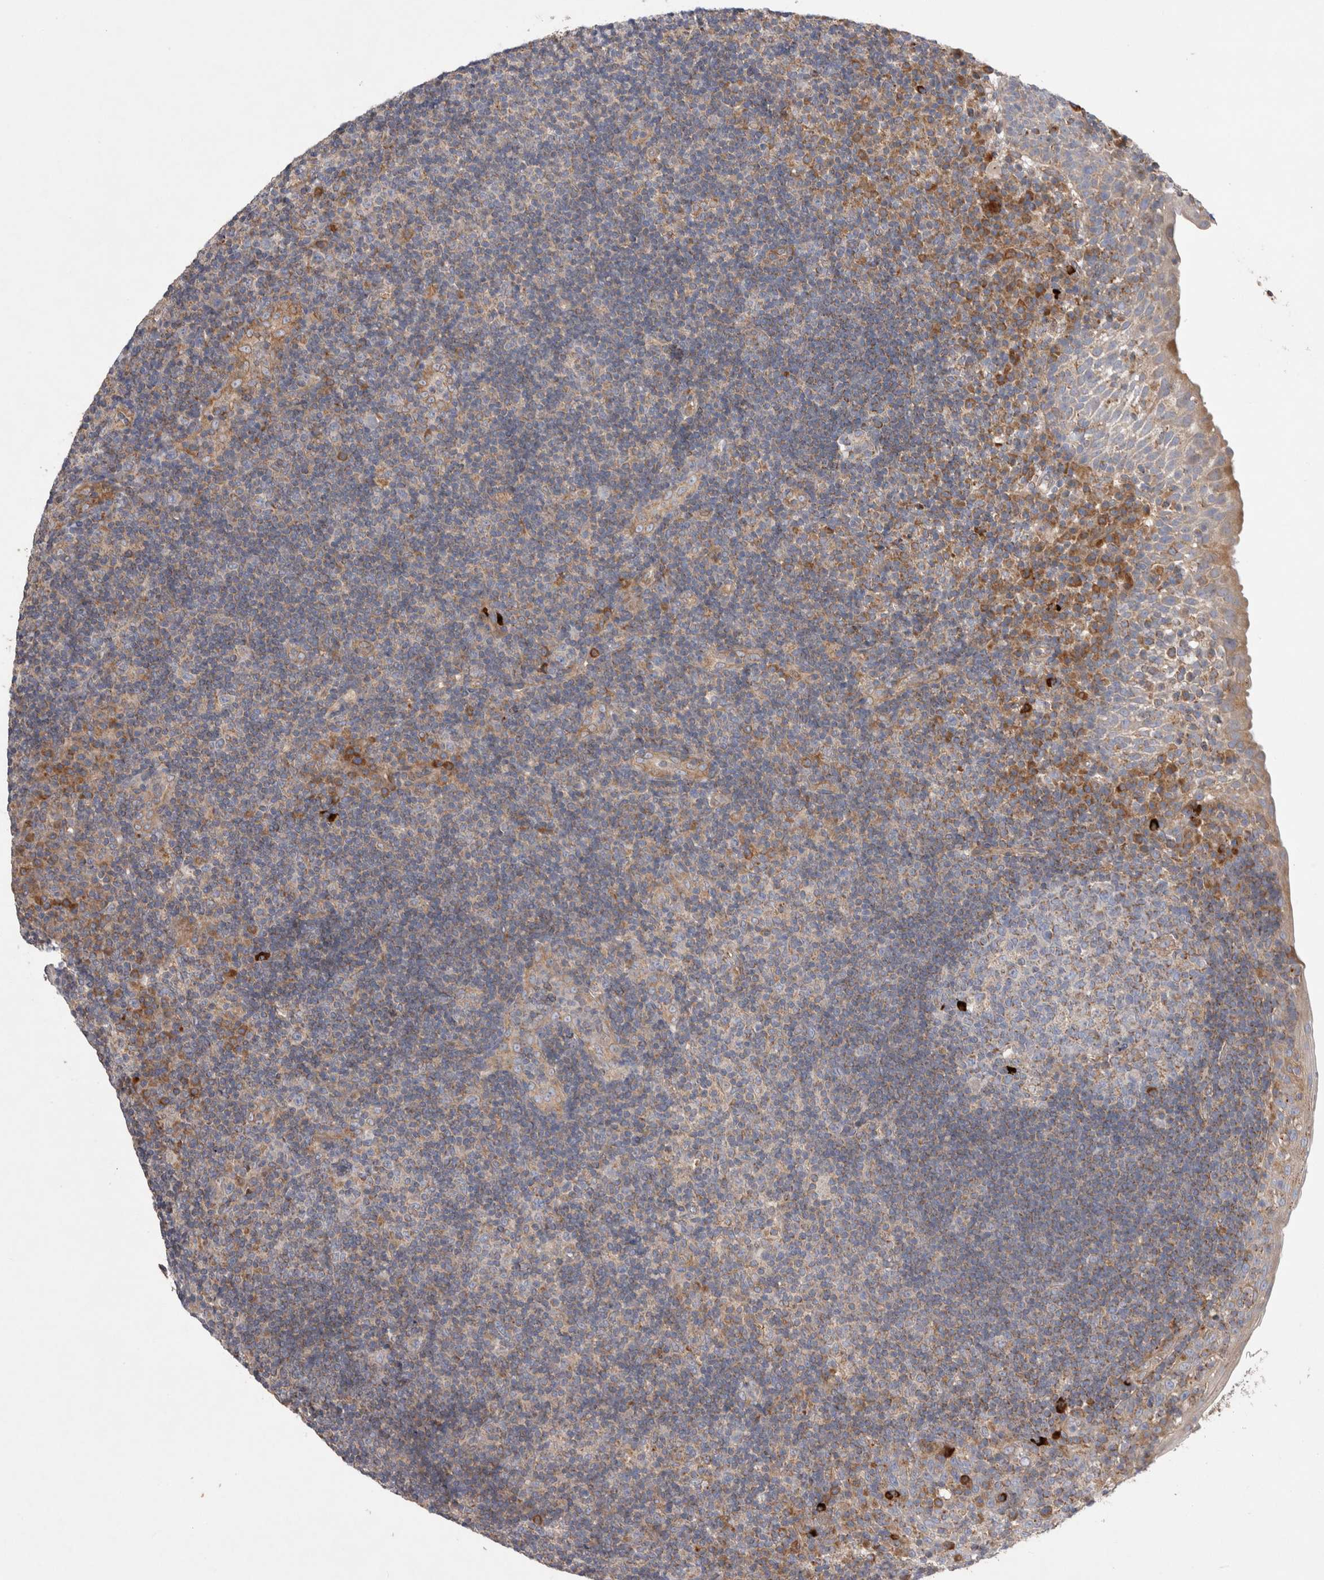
{"staining": {"intensity": "moderate", "quantity": "<25%", "location": "cytoplasmic/membranous"}, "tissue": "tonsil", "cell_type": "Germinal center cells", "image_type": "normal", "snomed": [{"axis": "morphology", "description": "Normal tissue, NOS"}, {"axis": "topography", "description": "Tonsil"}], "caption": "An image of tonsil stained for a protein exhibits moderate cytoplasmic/membranous brown staining in germinal center cells. Ihc stains the protein in brown and the nuclei are stained blue.", "gene": "TBC1D16", "patient": {"sex": "female", "age": 40}}